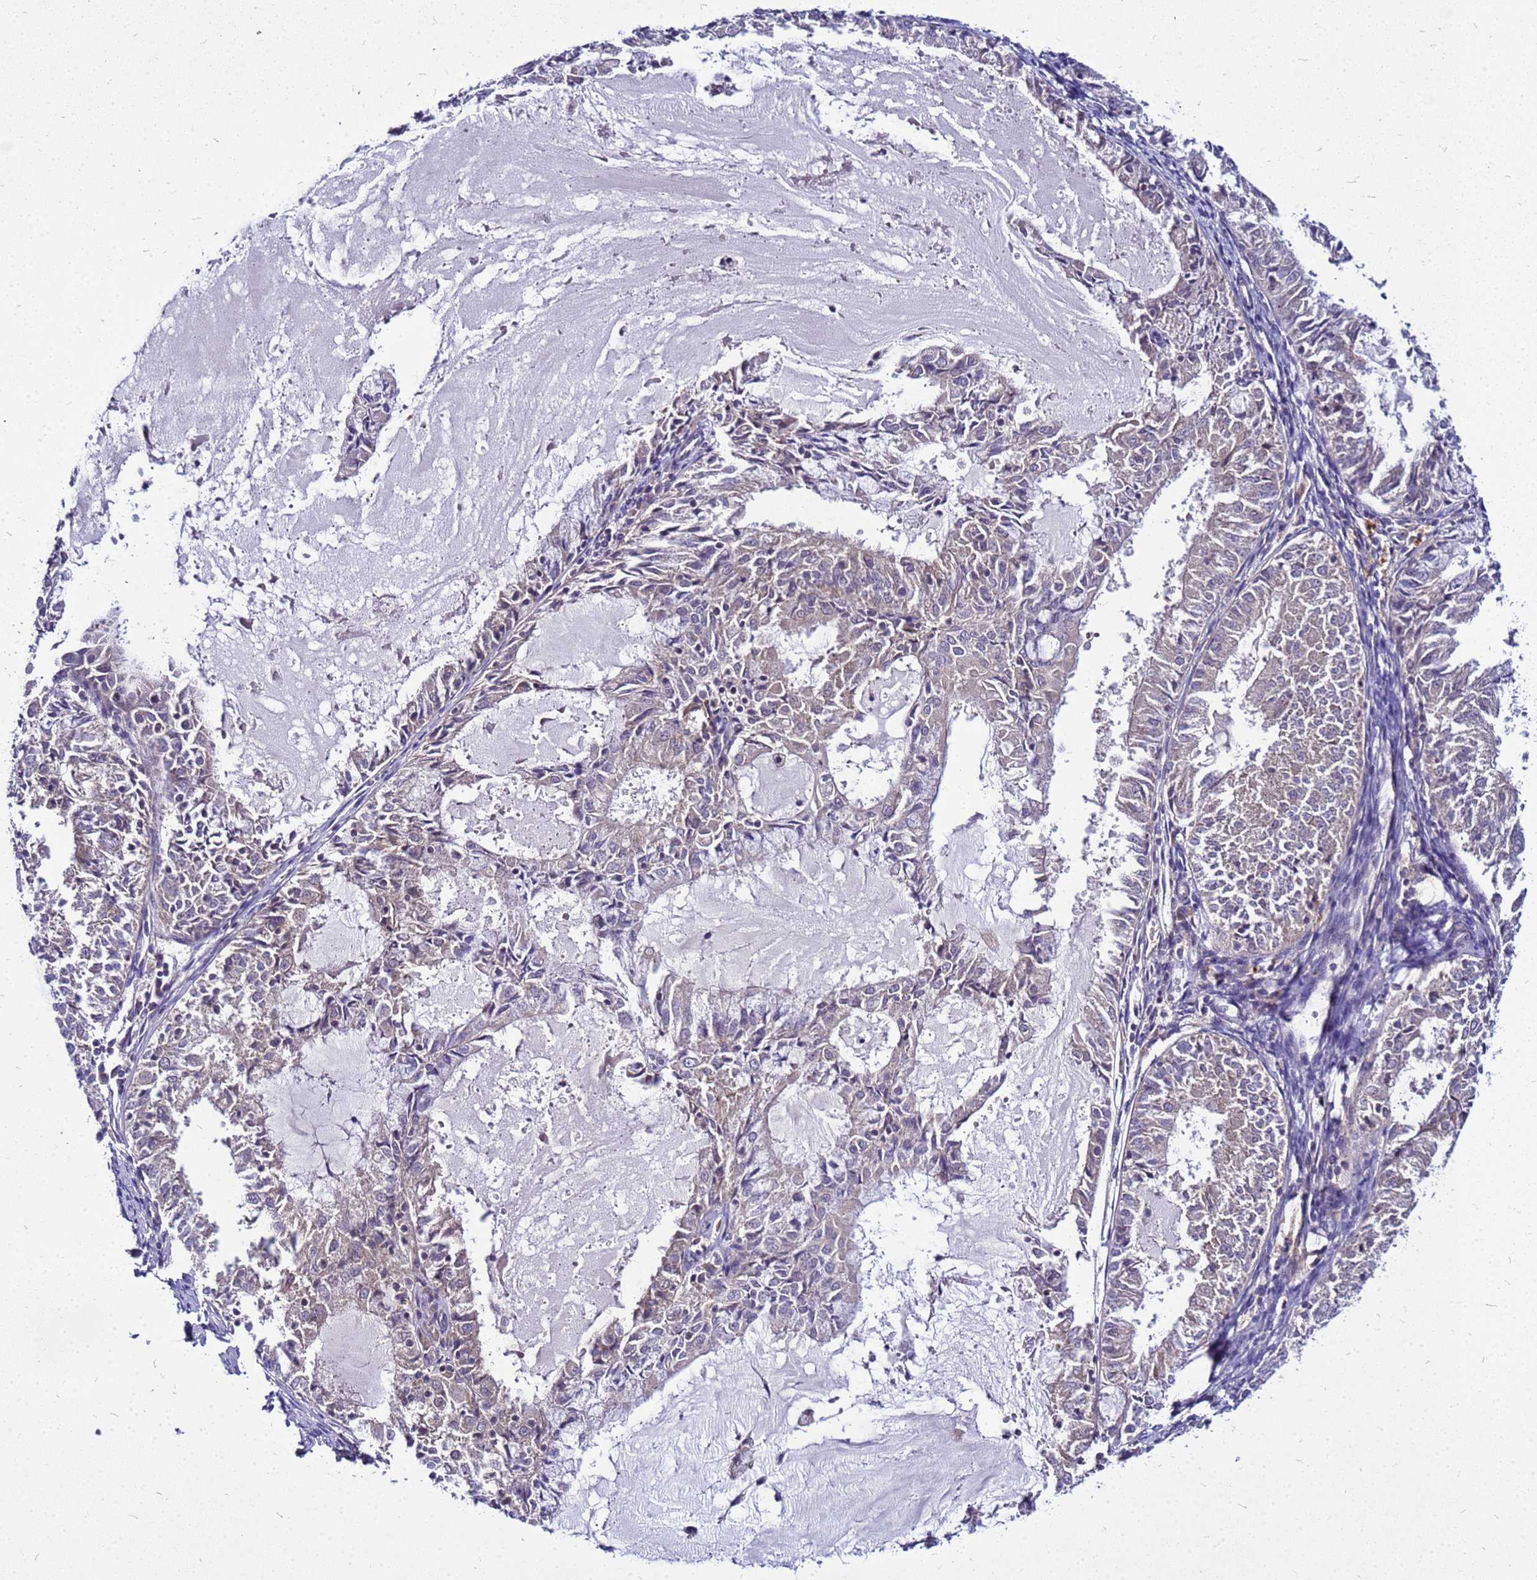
{"staining": {"intensity": "negative", "quantity": "none", "location": "none"}, "tissue": "endometrial cancer", "cell_type": "Tumor cells", "image_type": "cancer", "snomed": [{"axis": "morphology", "description": "Adenocarcinoma, NOS"}, {"axis": "topography", "description": "Endometrium"}], "caption": "Protein analysis of endometrial cancer (adenocarcinoma) exhibits no significant staining in tumor cells.", "gene": "SAT1", "patient": {"sex": "female", "age": 57}}